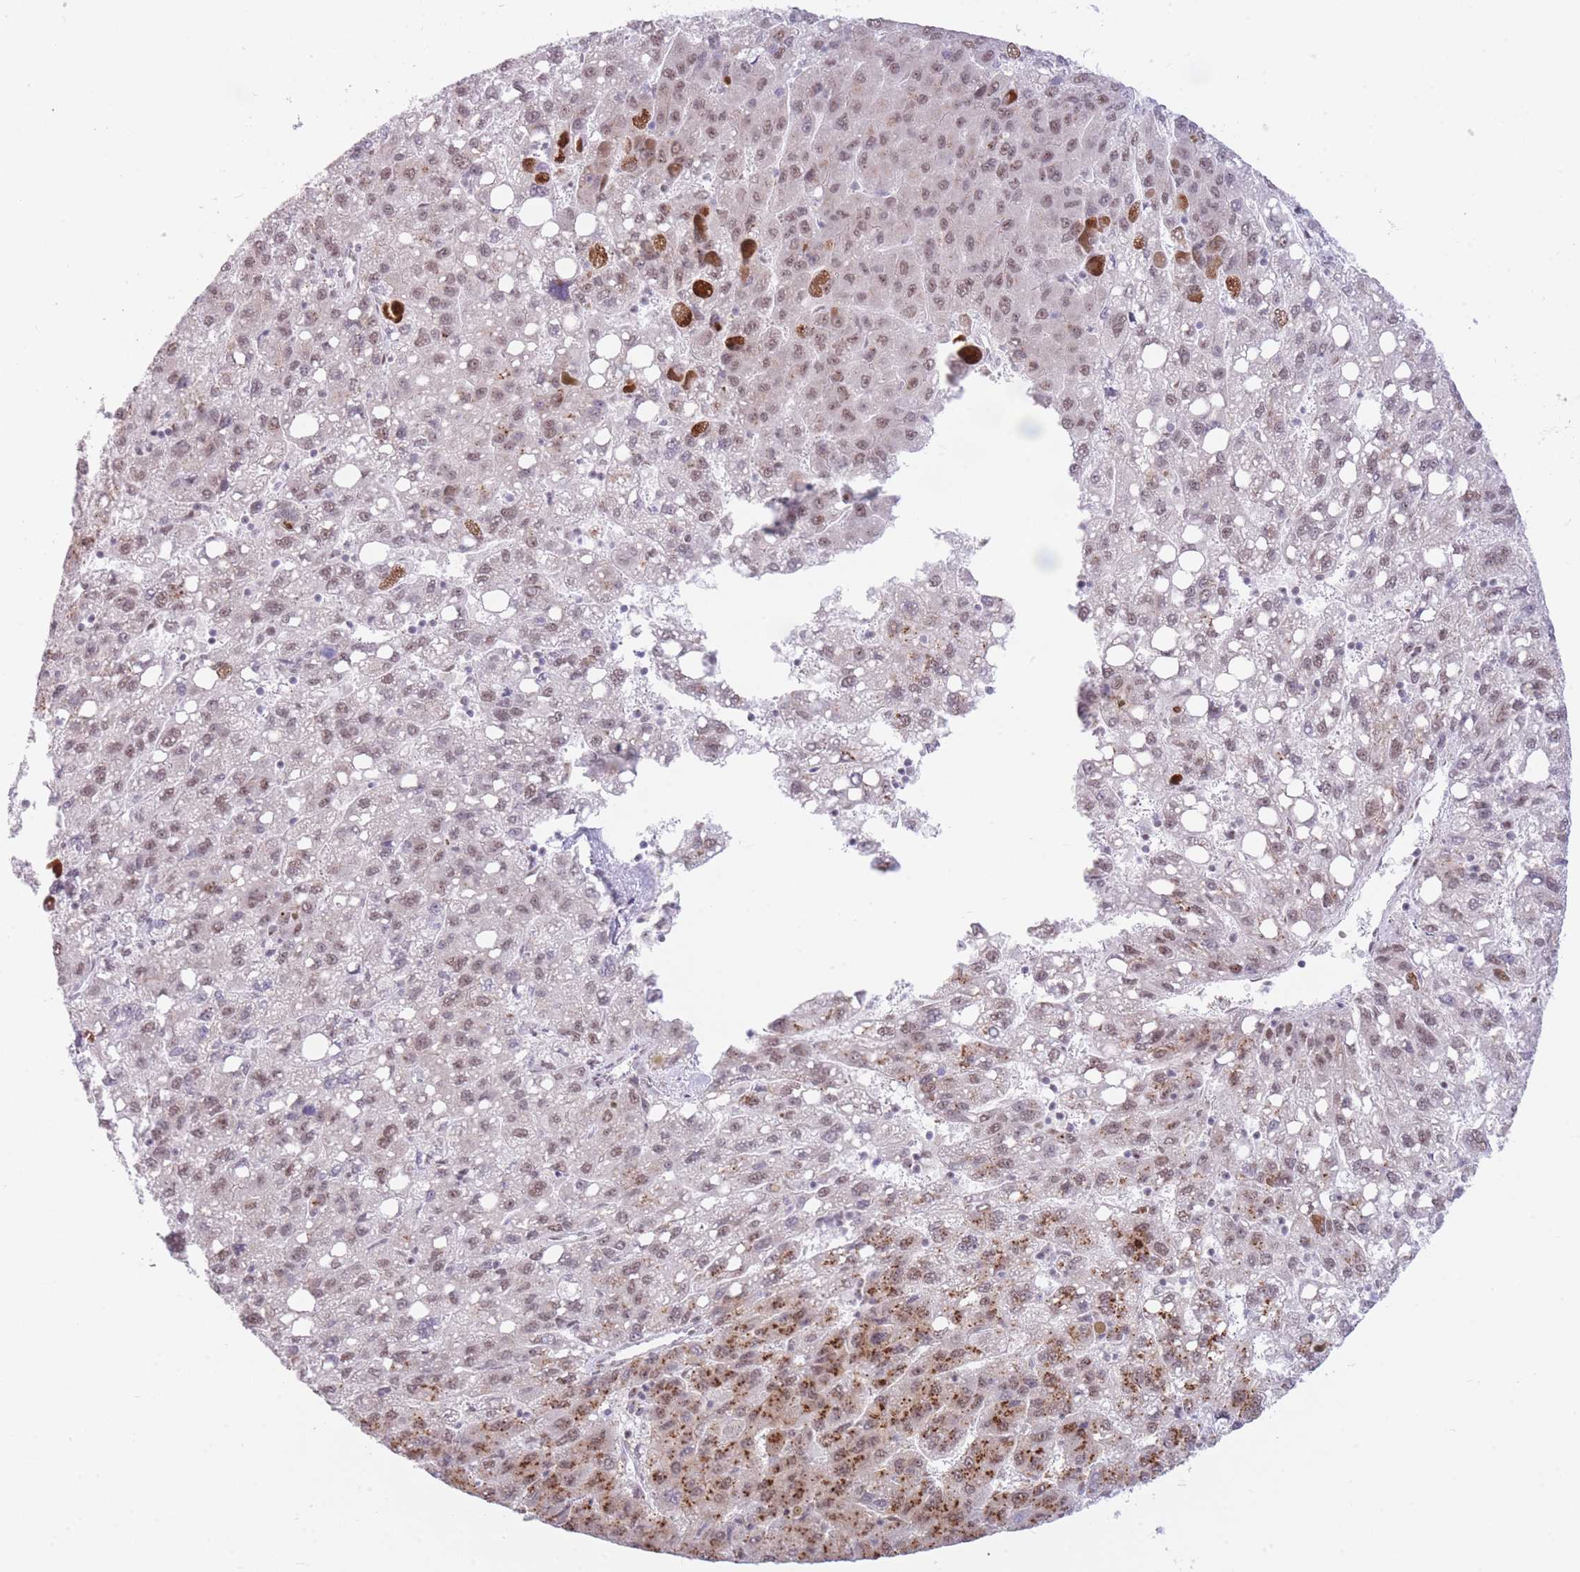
{"staining": {"intensity": "moderate", "quantity": ">75%", "location": "cytoplasmic/membranous,nuclear"}, "tissue": "liver cancer", "cell_type": "Tumor cells", "image_type": "cancer", "snomed": [{"axis": "morphology", "description": "Carcinoma, Hepatocellular, NOS"}, {"axis": "topography", "description": "Liver"}], "caption": "An image of human hepatocellular carcinoma (liver) stained for a protein shows moderate cytoplasmic/membranous and nuclear brown staining in tumor cells.", "gene": "INO80C", "patient": {"sex": "female", "age": 82}}